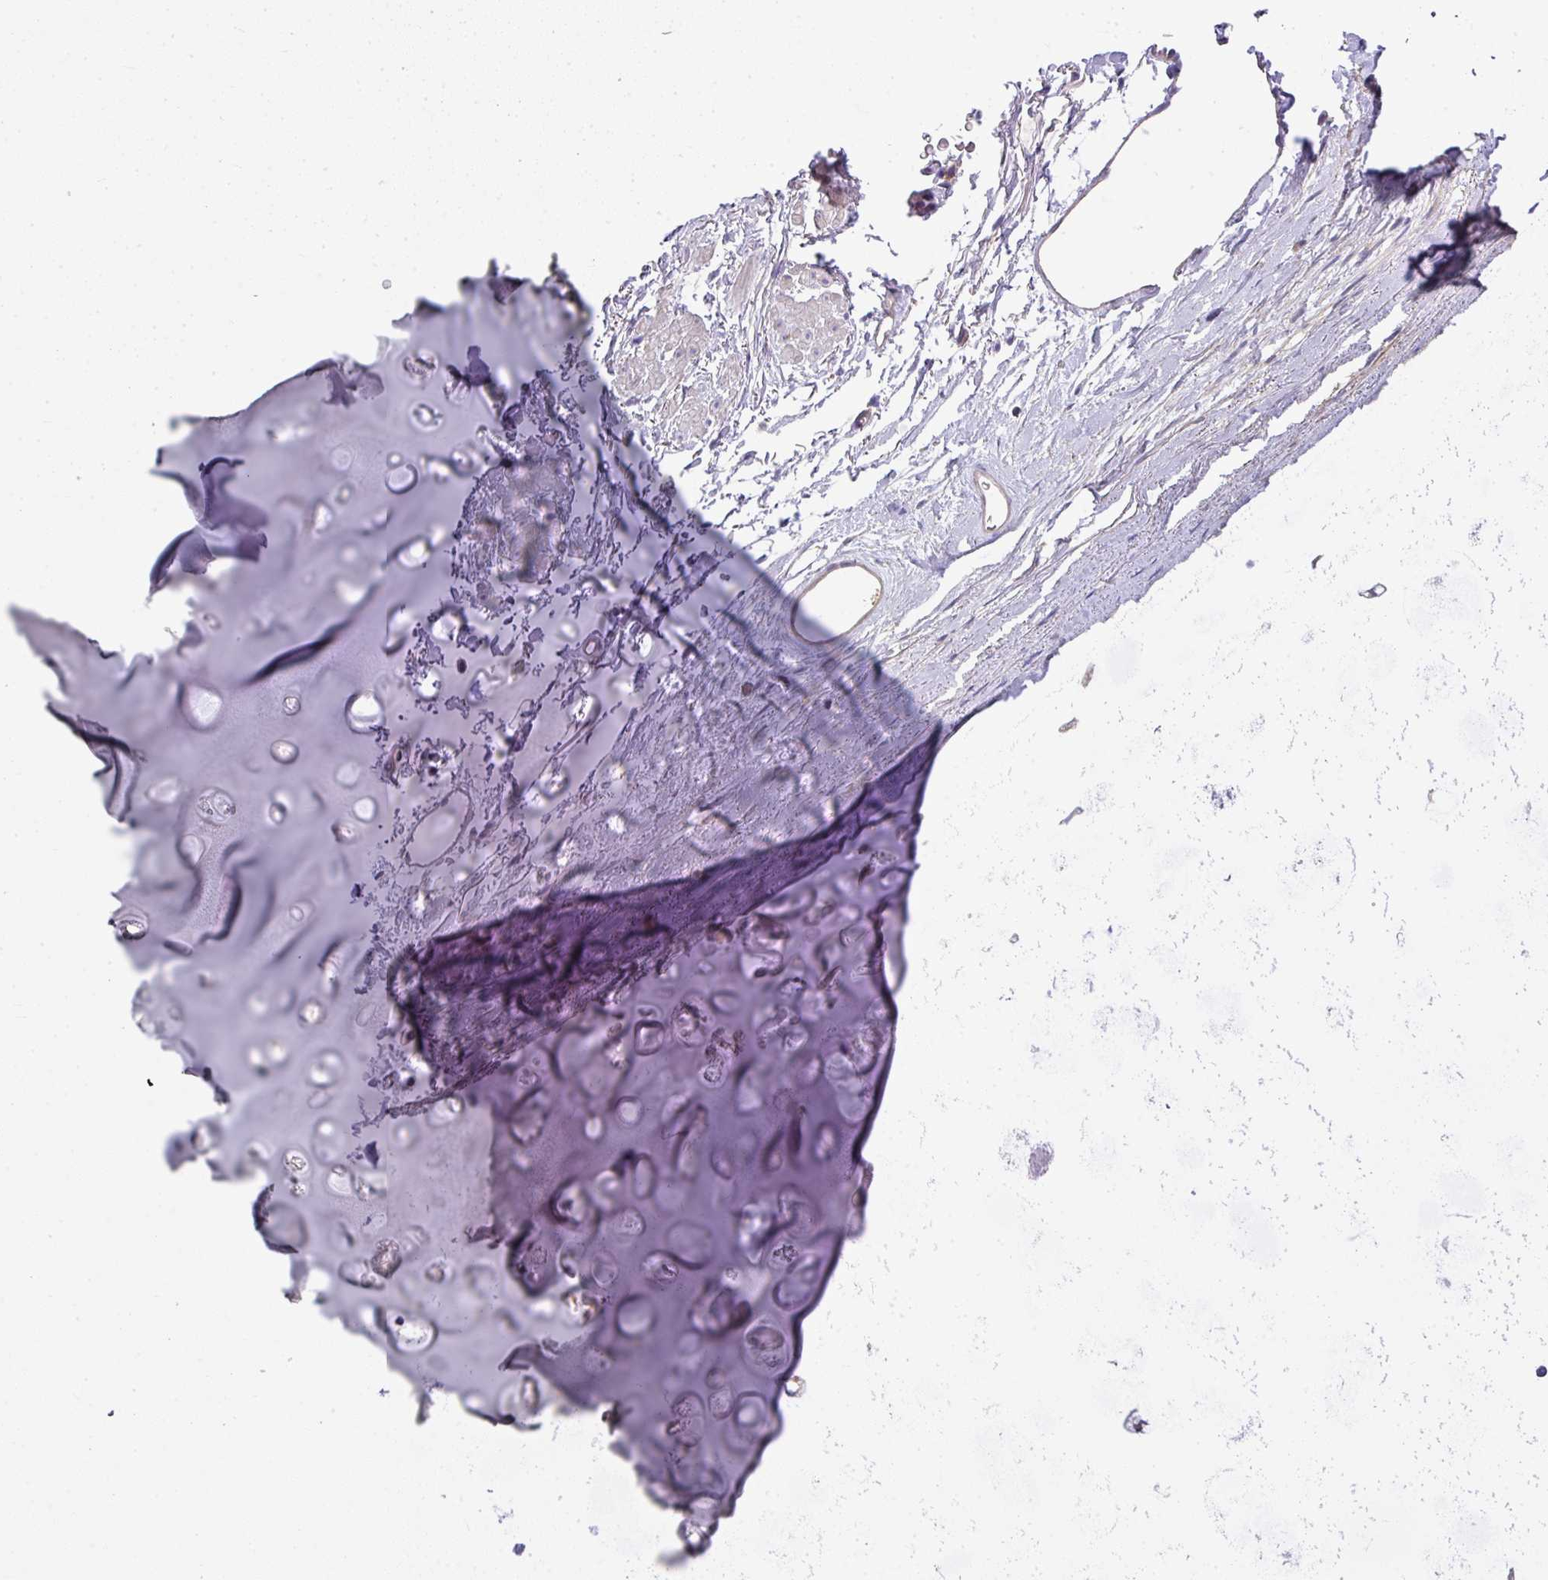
{"staining": {"intensity": "negative", "quantity": "none", "location": "none"}, "tissue": "adipose tissue", "cell_type": "Adipocytes", "image_type": "normal", "snomed": [{"axis": "morphology", "description": "Normal tissue, NOS"}, {"axis": "topography", "description": "Lymph node"}, {"axis": "topography", "description": "Cartilage tissue"}, {"axis": "topography", "description": "Bronchus"}], "caption": "The image demonstrates no significant staining in adipocytes of adipose tissue.", "gene": "PALS2", "patient": {"sex": "female", "age": 70}}